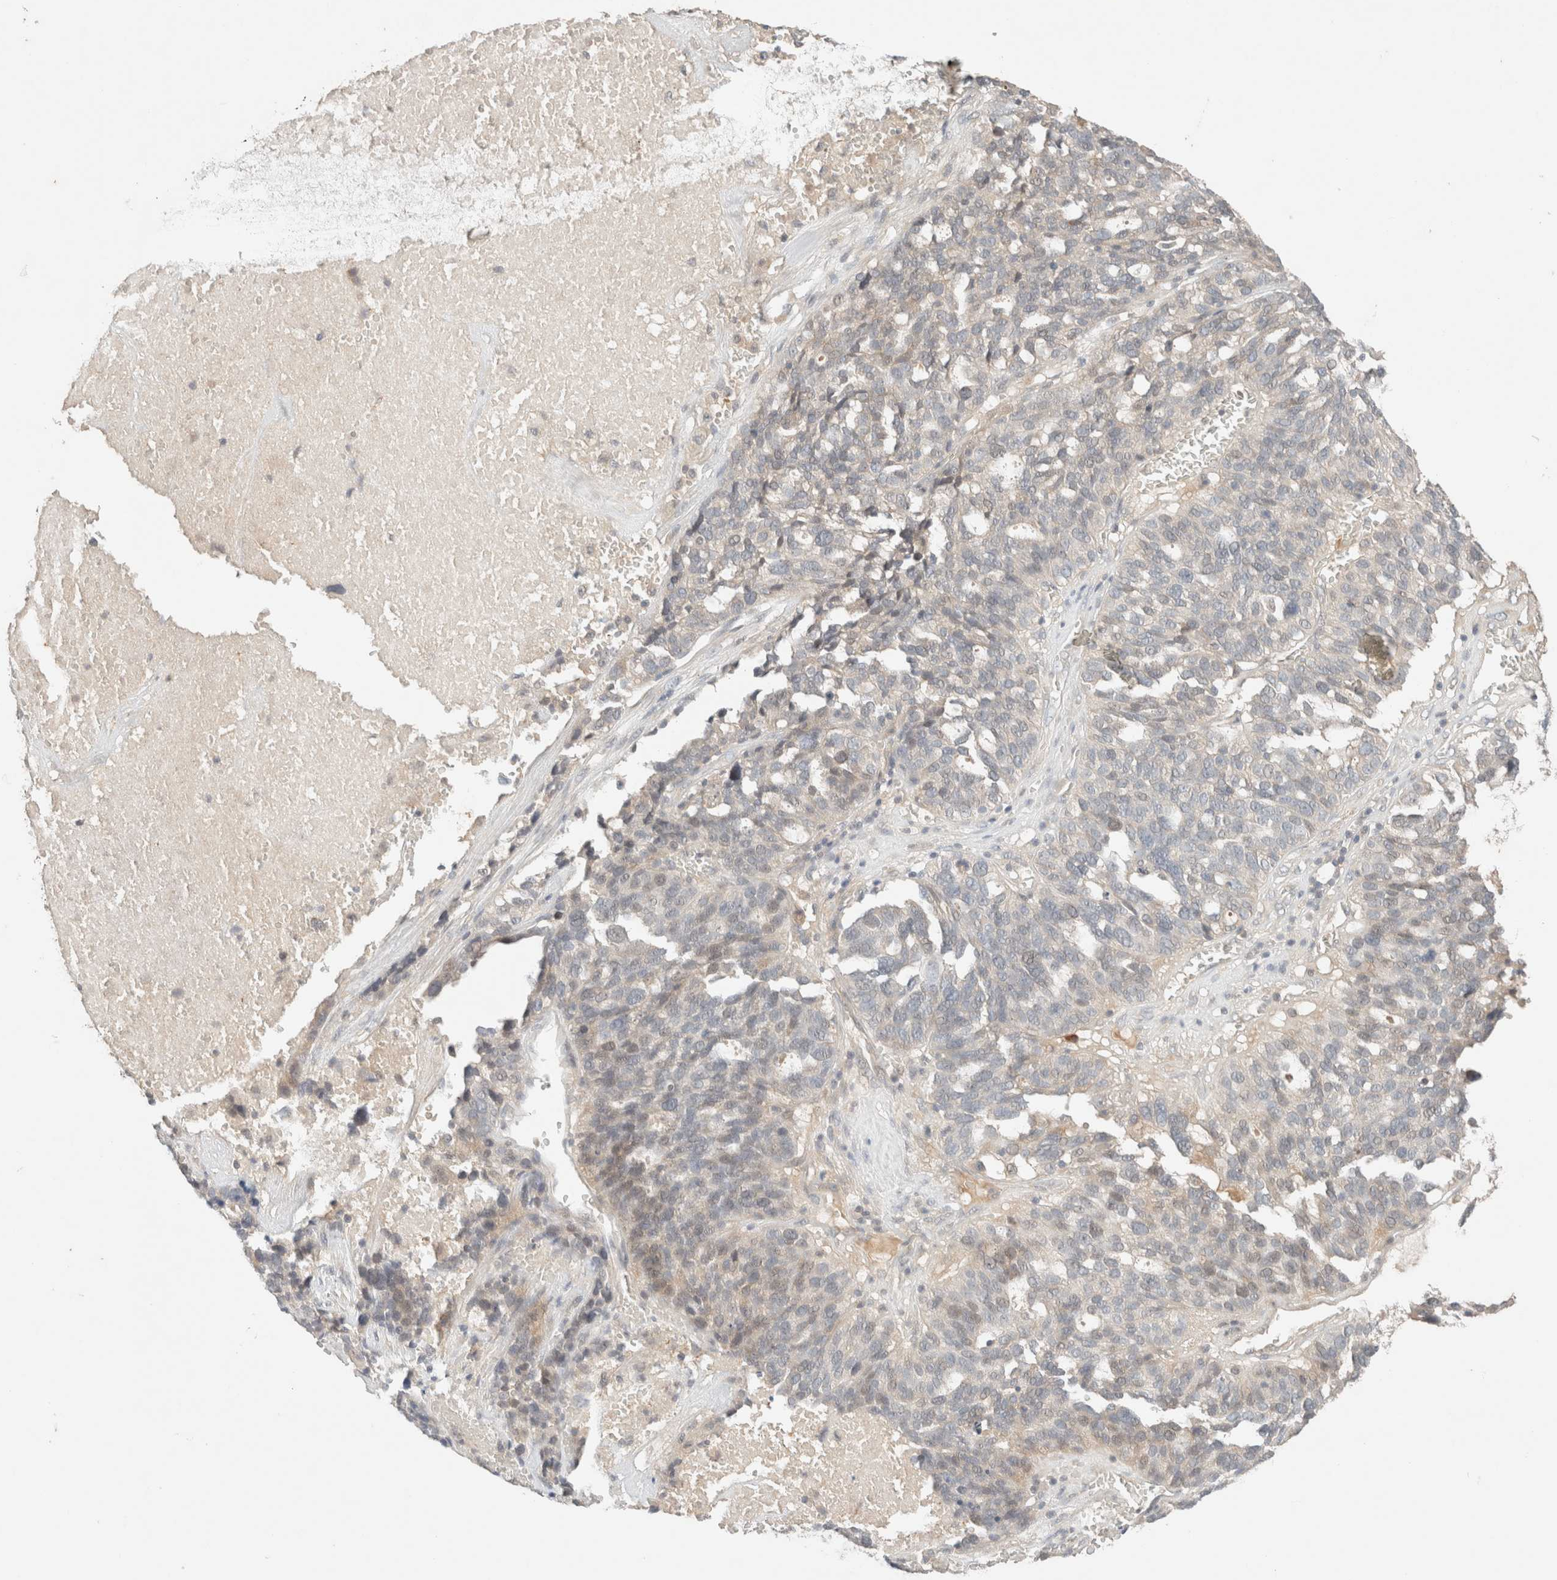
{"staining": {"intensity": "negative", "quantity": "none", "location": "none"}, "tissue": "ovarian cancer", "cell_type": "Tumor cells", "image_type": "cancer", "snomed": [{"axis": "morphology", "description": "Cystadenocarcinoma, serous, NOS"}, {"axis": "topography", "description": "Ovary"}], "caption": "The image shows no significant expression in tumor cells of ovarian cancer (serous cystadenocarcinoma).", "gene": "SARM1", "patient": {"sex": "female", "age": 59}}